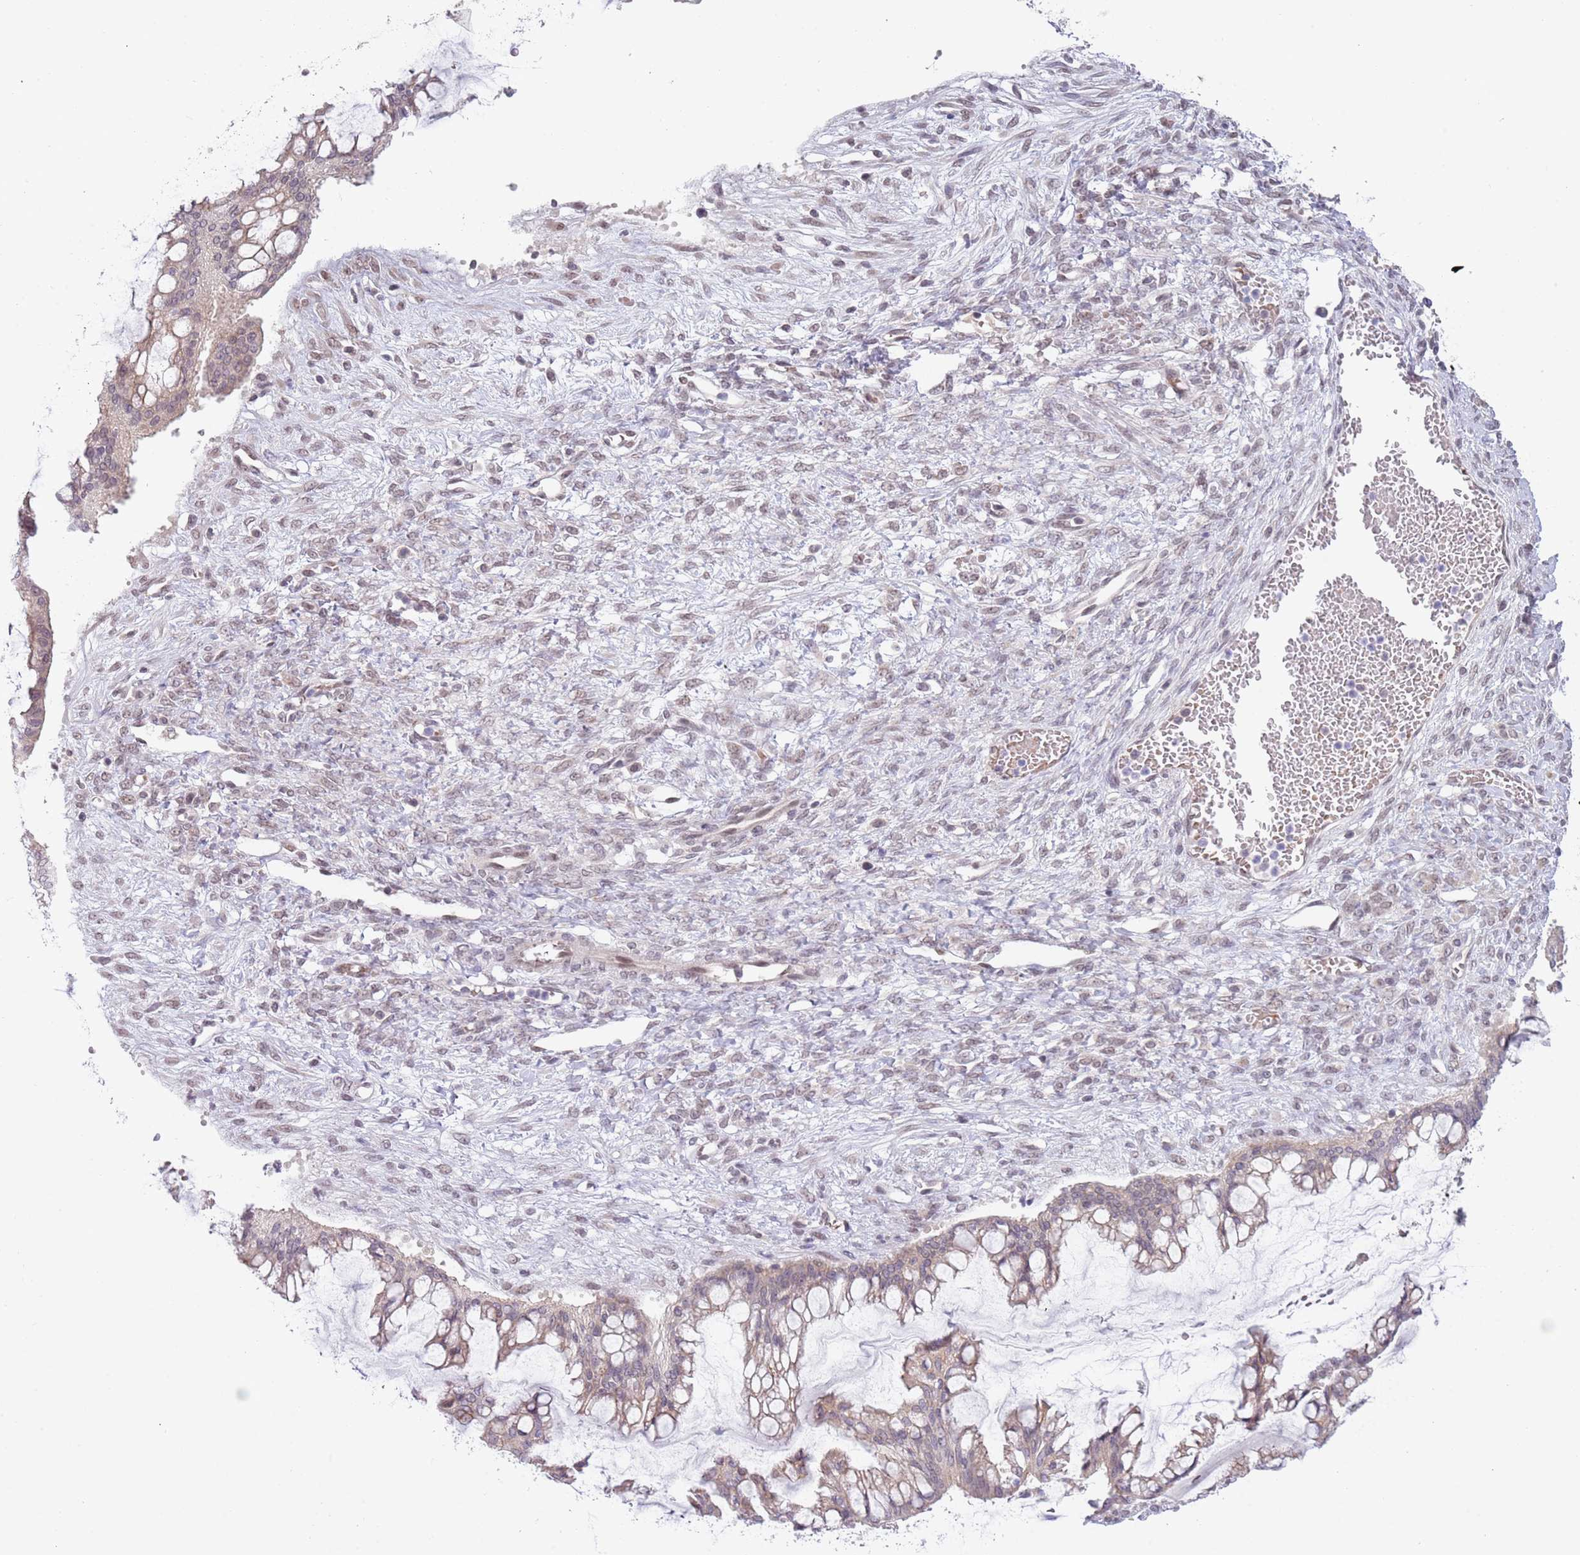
{"staining": {"intensity": "weak", "quantity": ">75%", "location": "cytoplasmic/membranous"}, "tissue": "ovarian cancer", "cell_type": "Tumor cells", "image_type": "cancer", "snomed": [{"axis": "morphology", "description": "Cystadenocarcinoma, mucinous, NOS"}, {"axis": "topography", "description": "Ovary"}], "caption": "Protein expression analysis of human mucinous cystadenocarcinoma (ovarian) reveals weak cytoplasmic/membranous expression in approximately >75% of tumor cells.", "gene": "TM2D1", "patient": {"sex": "female", "age": 73}}